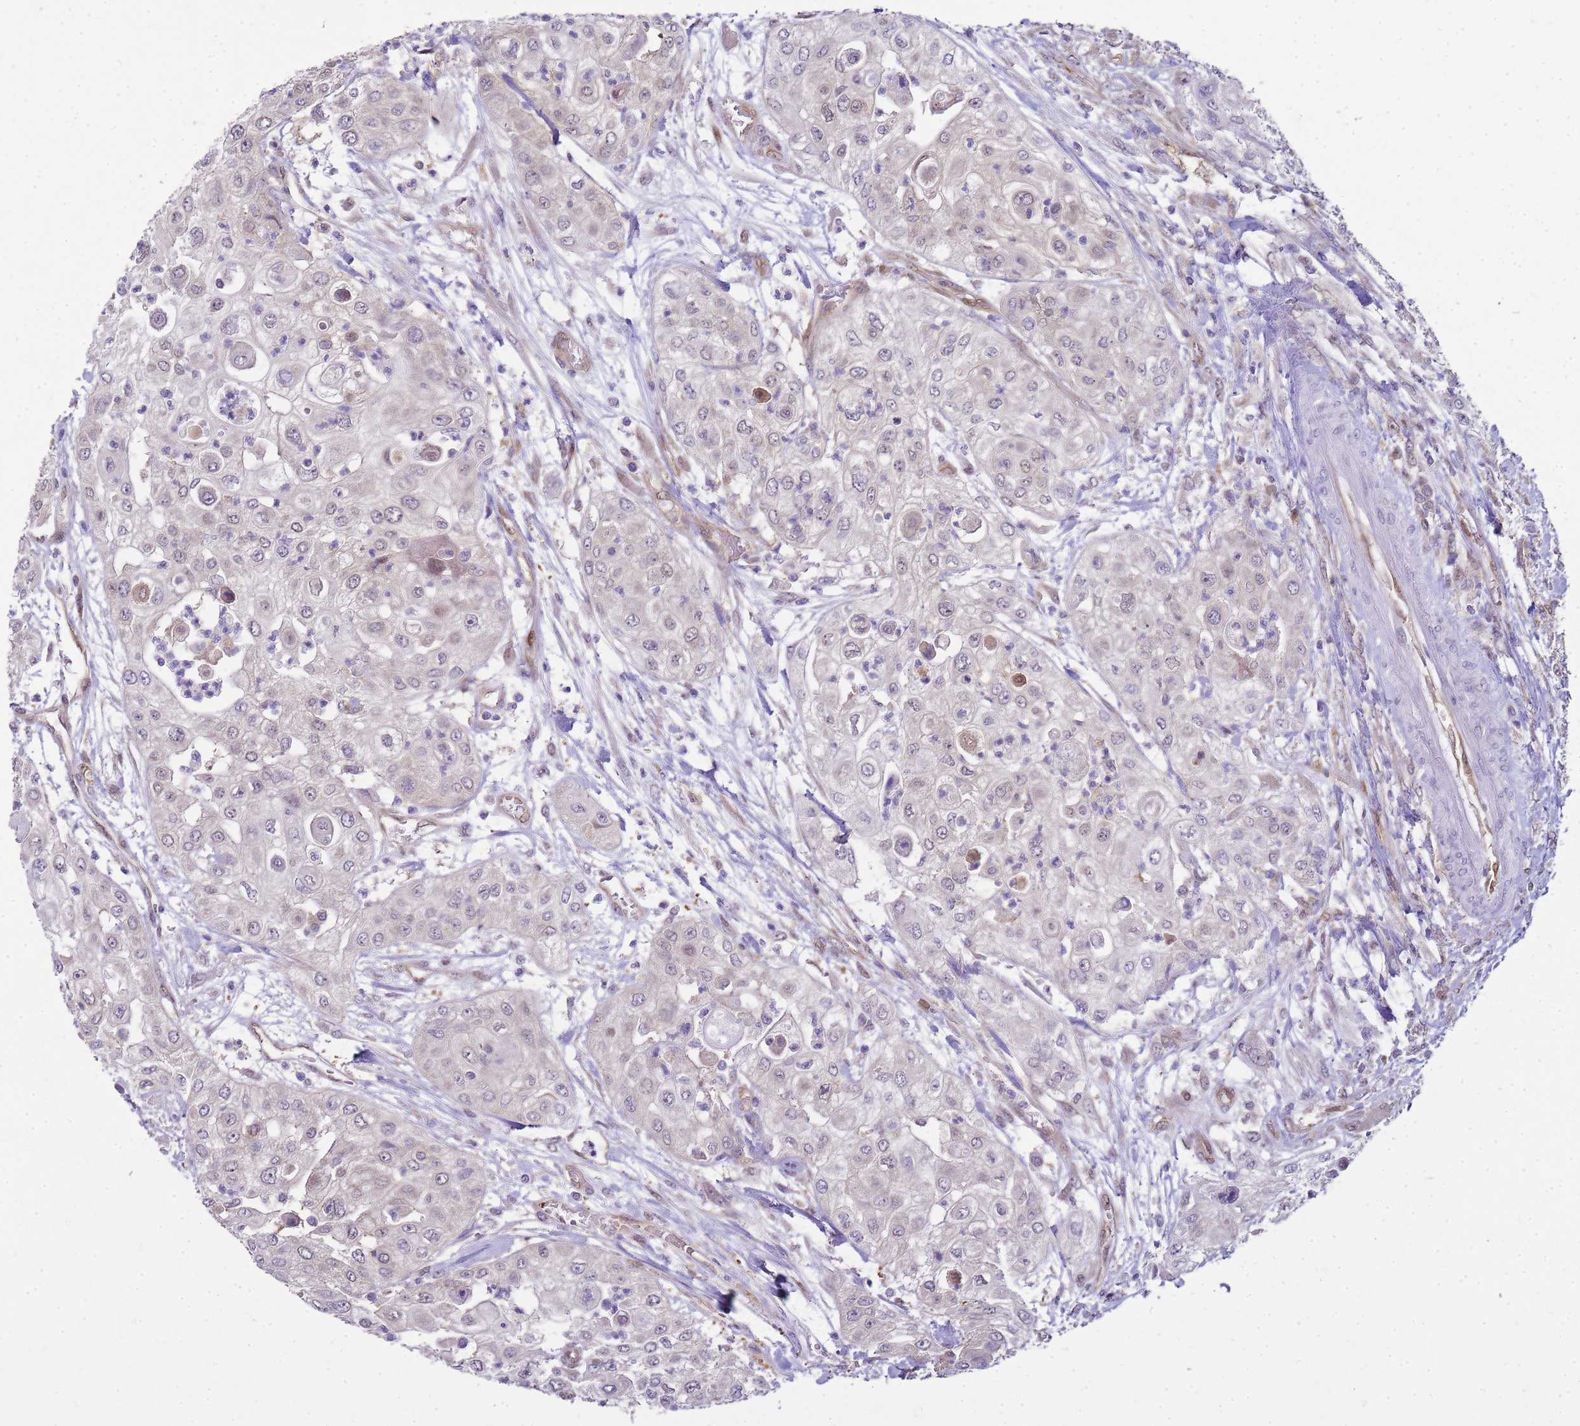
{"staining": {"intensity": "negative", "quantity": "none", "location": "none"}, "tissue": "urothelial cancer", "cell_type": "Tumor cells", "image_type": "cancer", "snomed": [{"axis": "morphology", "description": "Urothelial carcinoma, High grade"}, {"axis": "topography", "description": "Urinary bladder"}], "caption": "An IHC photomicrograph of high-grade urothelial carcinoma is shown. There is no staining in tumor cells of high-grade urothelial carcinoma.", "gene": "YWHAE", "patient": {"sex": "female", "age": 79}}